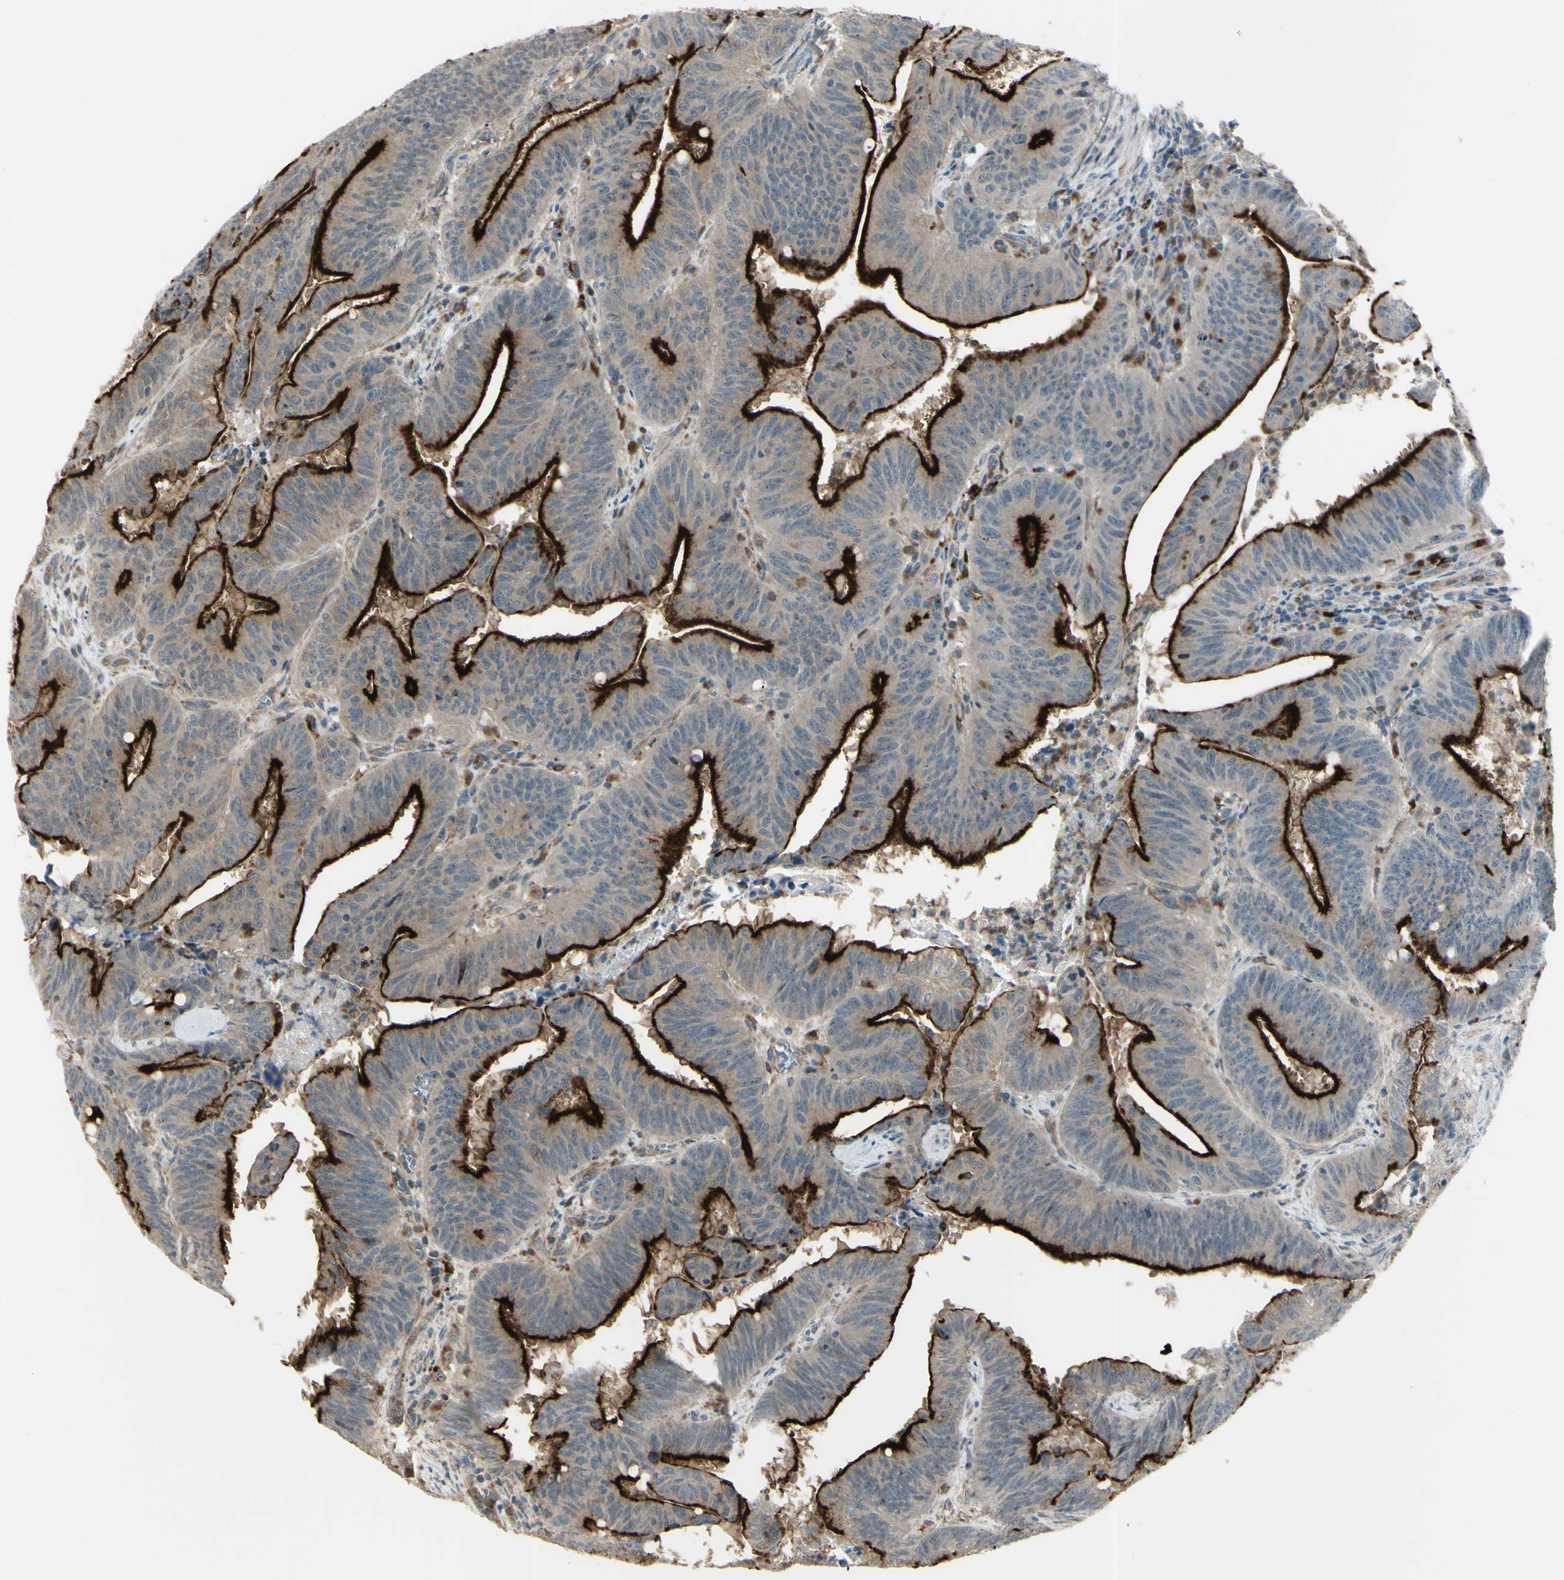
{"staining": {"intensity": "strong", "quantity": "25%-75%", "location": "cytoplasmic/membranous"}, "tissue": "colorectal cancer", "cell_type": "Tumor cells", "image_type": "cancer", "snomed": [{"axis": "morphology", "description": "Adenocarcinoma, NOS"}, {"axis": "topography", "description": "Colon"}], "caption": "Colorectal cancer (adenocarcinoma) tissue exhibits strong cytoplasmic/membranous staining in approximately 25%-75% of tumor cells", "gene": "LMTK2", "patient": {"sex": "male", "age": 45}}